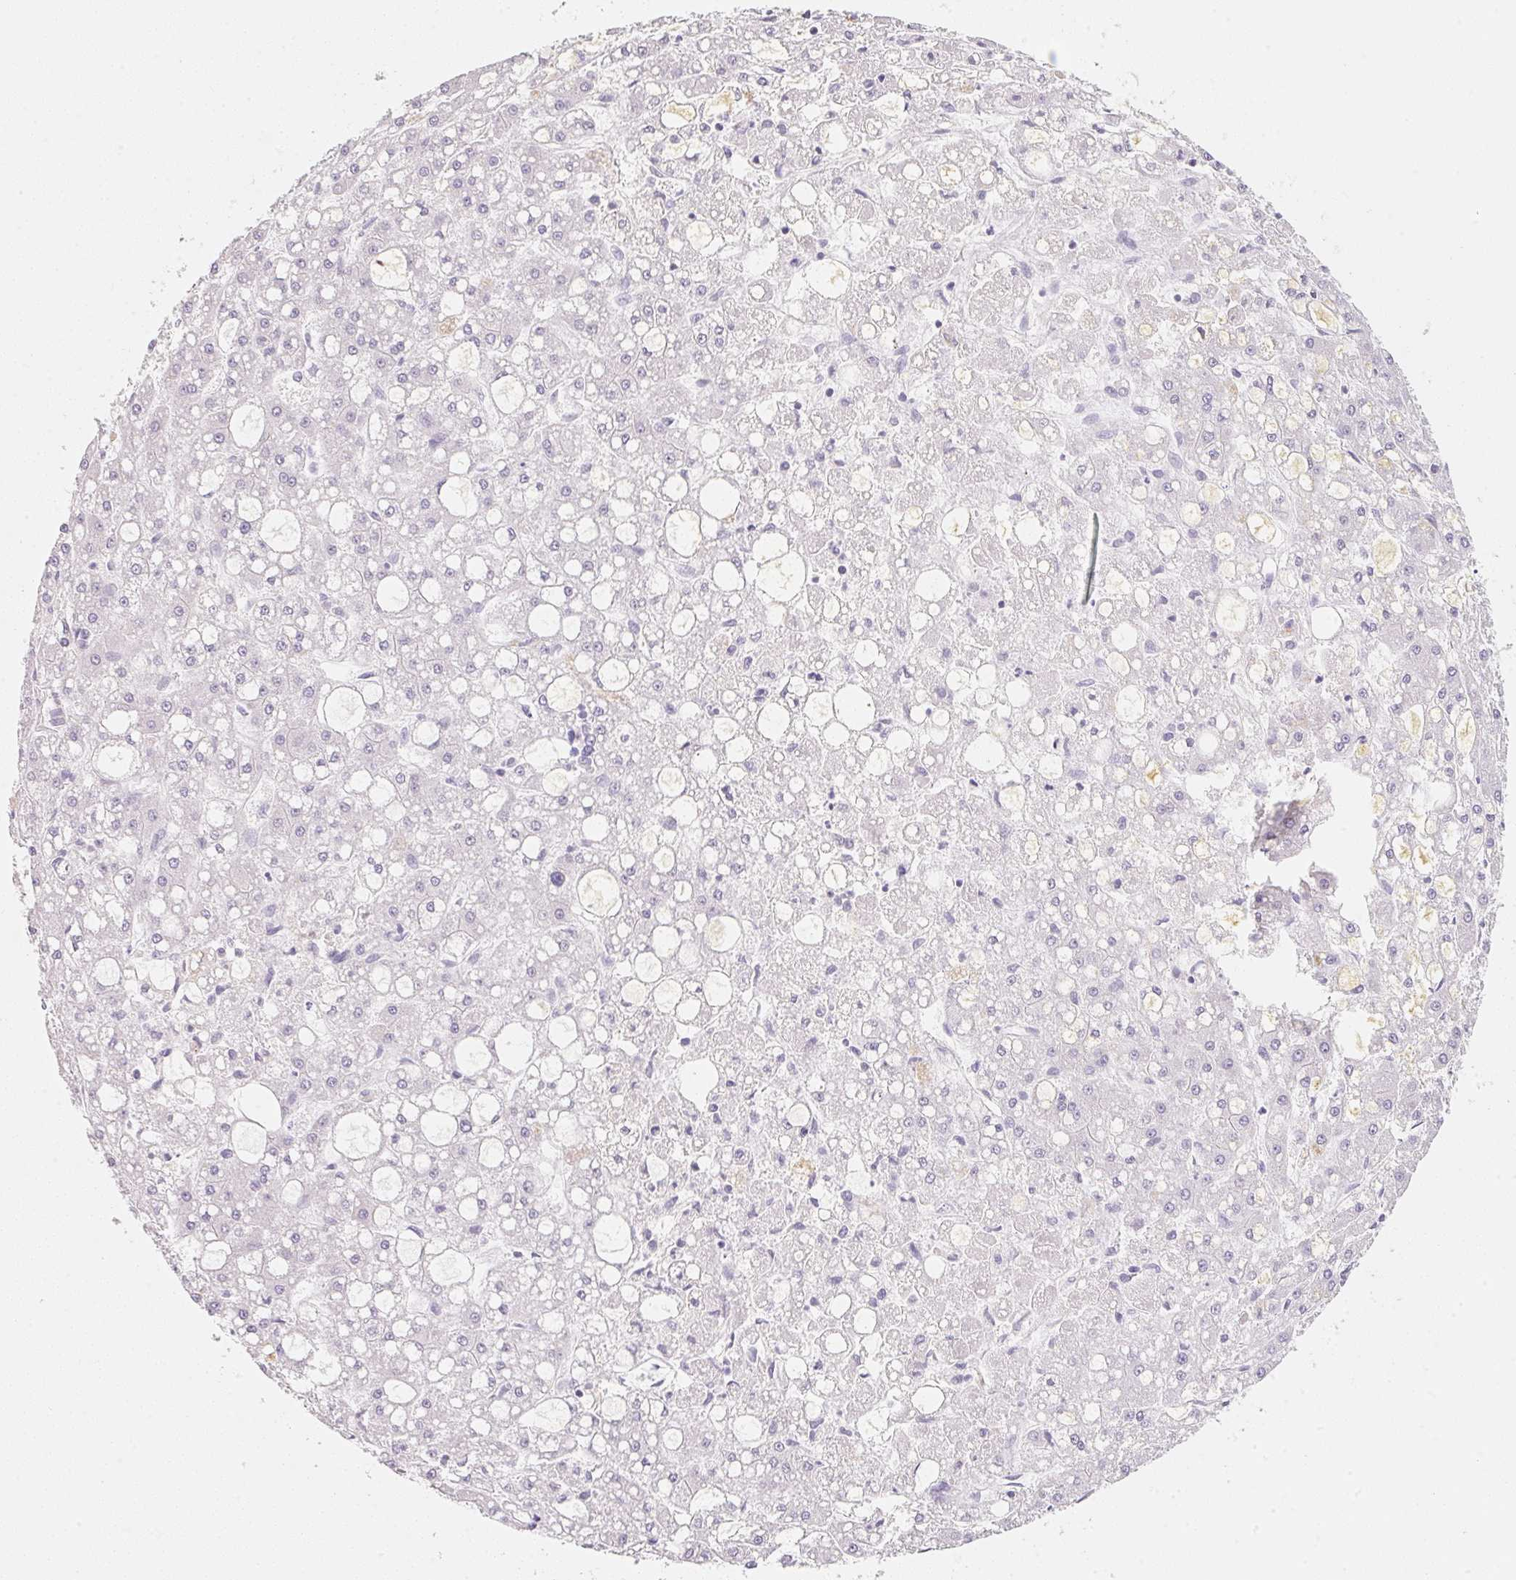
{"staining": {"intensity": "negative", "quantity": "none", "location": "none"}, "tissue": "liver cancer", "cell_type": "Tumor cells", "image_type": "cancer", "snomed": [{"axis": "morphology", "description": "Carcinoma, Hepatocellular, NOS"}, {"axis": "topography", "description": "Liver"}], "caption": "This photomicrograph is of hepatocellular carcinoma (liver) stained with immunohistochemistry to label a protein in brown with the nuclei are counter-stained blue. There is no staining in tumor cells. Nuclei are stained in blue.", "gene": "ACP3", "patient": {"sex": "male", "age": 67}}